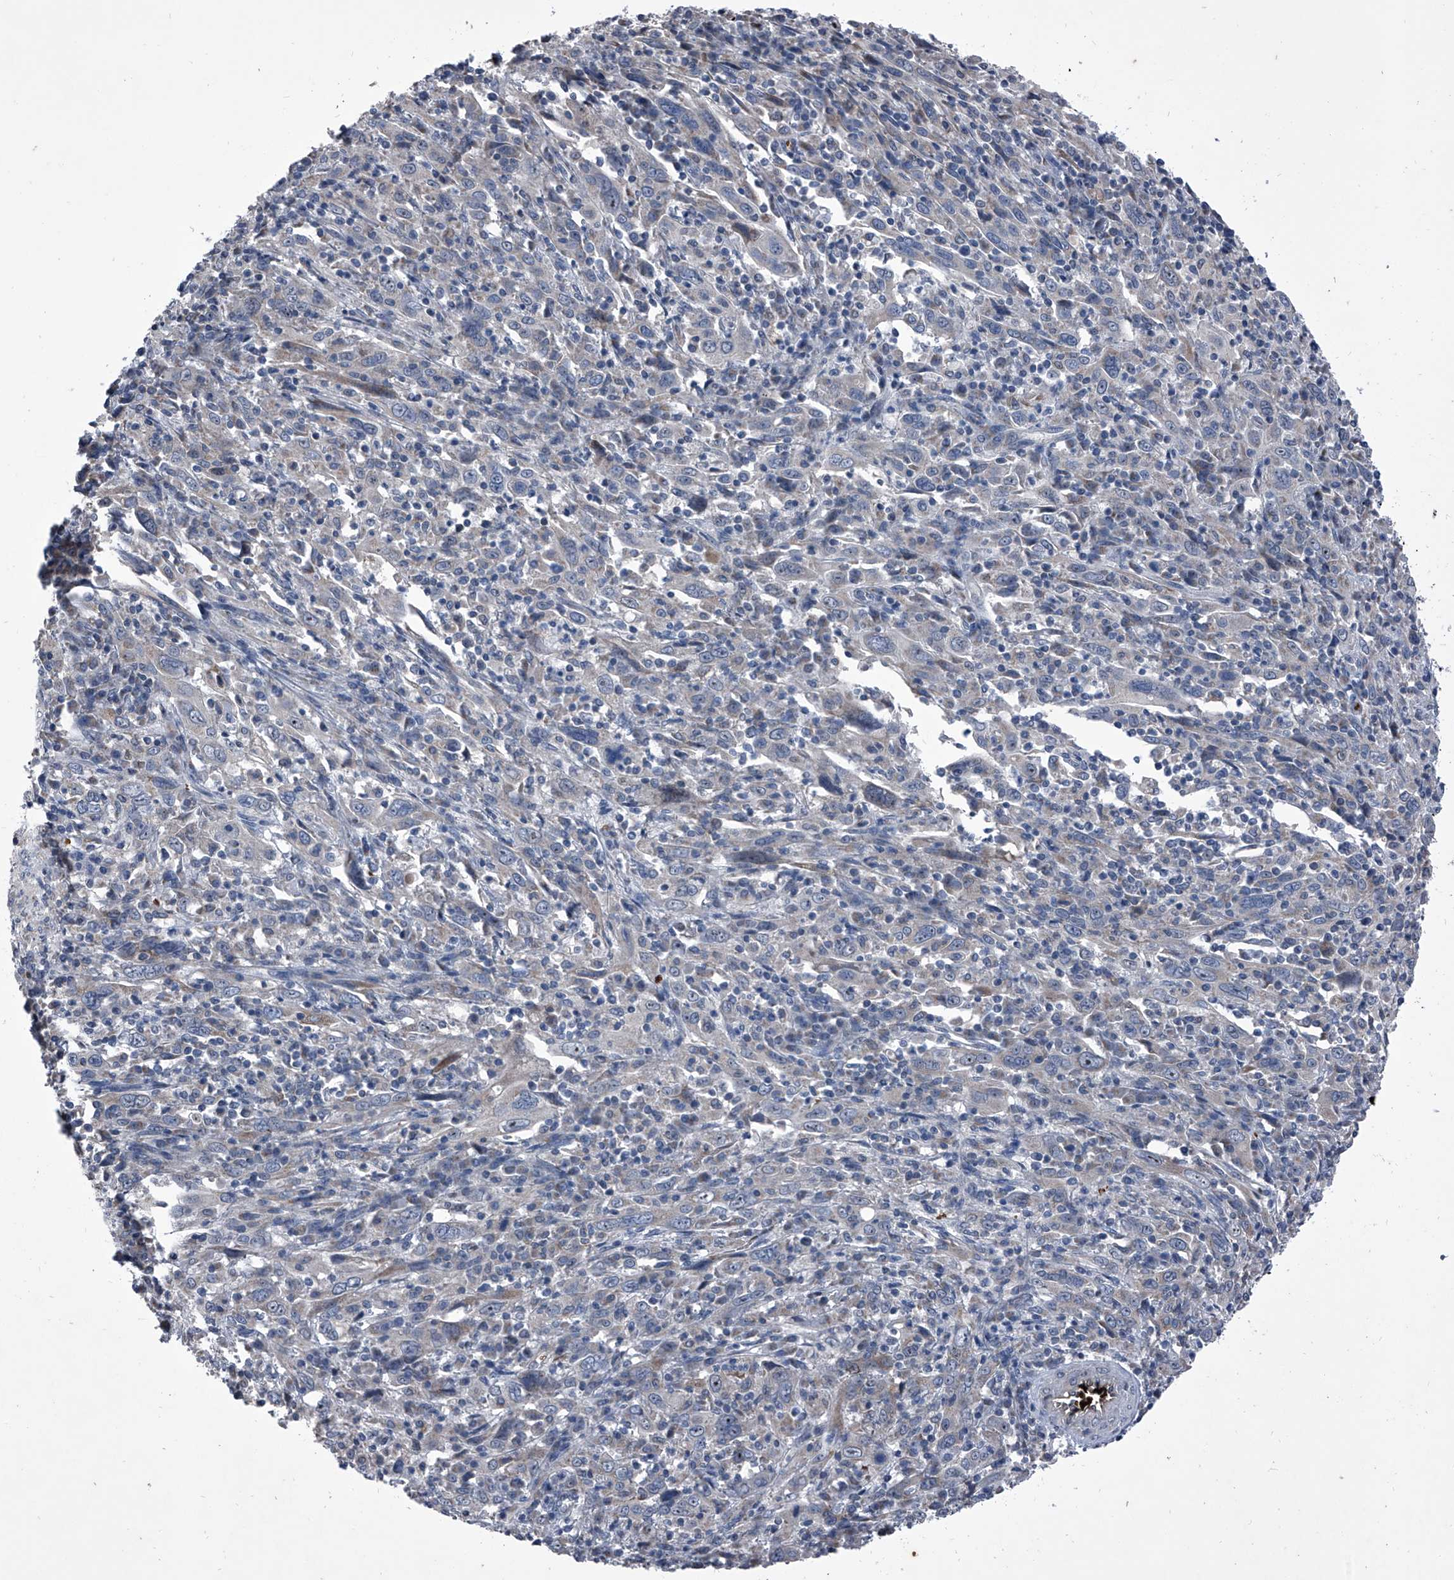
{"staining": {"intensity": "negative", "quantity": "none", "location": "none"}, "tissue": "cervical cancer", "cell_type": "Tumor cells", "image_type": "cancer", "snomed": [{"axis": "morphology", "description": "Squamous cell carcinoma, NOS"}, {"axis": "topography", "description": "Cervix"}], "caption": "Immunohistochemistry (IHC) of human cervical cancer (squamous cell carcinoma) reveals no positivity in tumor cells.", "gene": "CEP85L", "patient": {"sex": "female", "age": 46}}